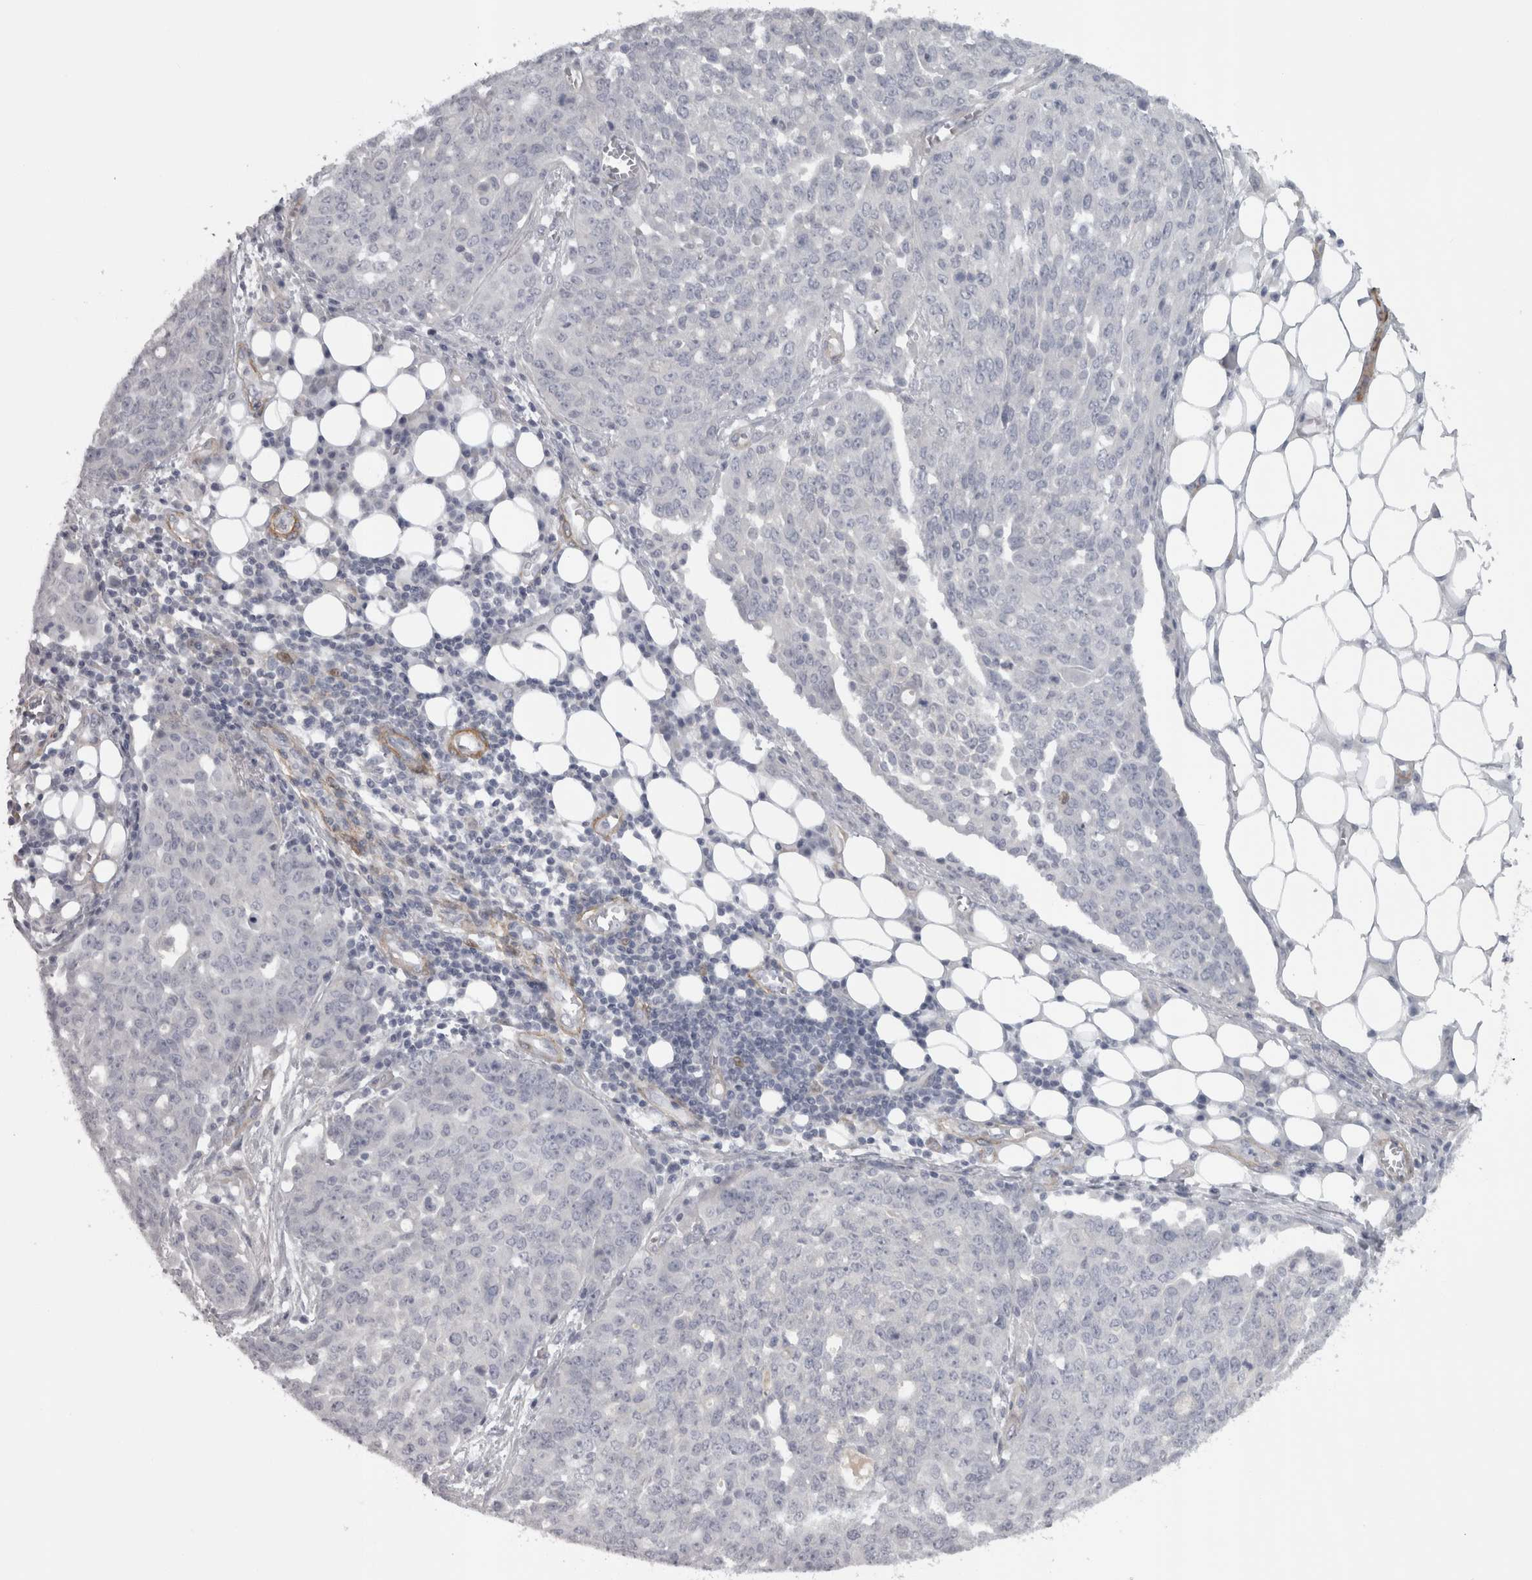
{"staining": {"intensity": "negative", "quantity": "none", "location": "none"}, "tissue": "ovarian cancer", "cell_type": "Tumor cells", "image_type": "cancer", "snomed": [{"axis": "morphology", "description": "Cystadenocarcinoma, serous, NOS"}, {"axis": "topography", "description": "Soft tissue"}, {"axis": "topography", "description": "Ovary"}], "caption": "This micrograph is of ovarian serous cystadenocarcinoma stained with immunohistochemistry to label a protein in brown with the nuclei are counter-stained blue. There is no expression in tumor cells.", "gene": "PPP1R12B", "patient": {"sex": "female", "age": 57}}